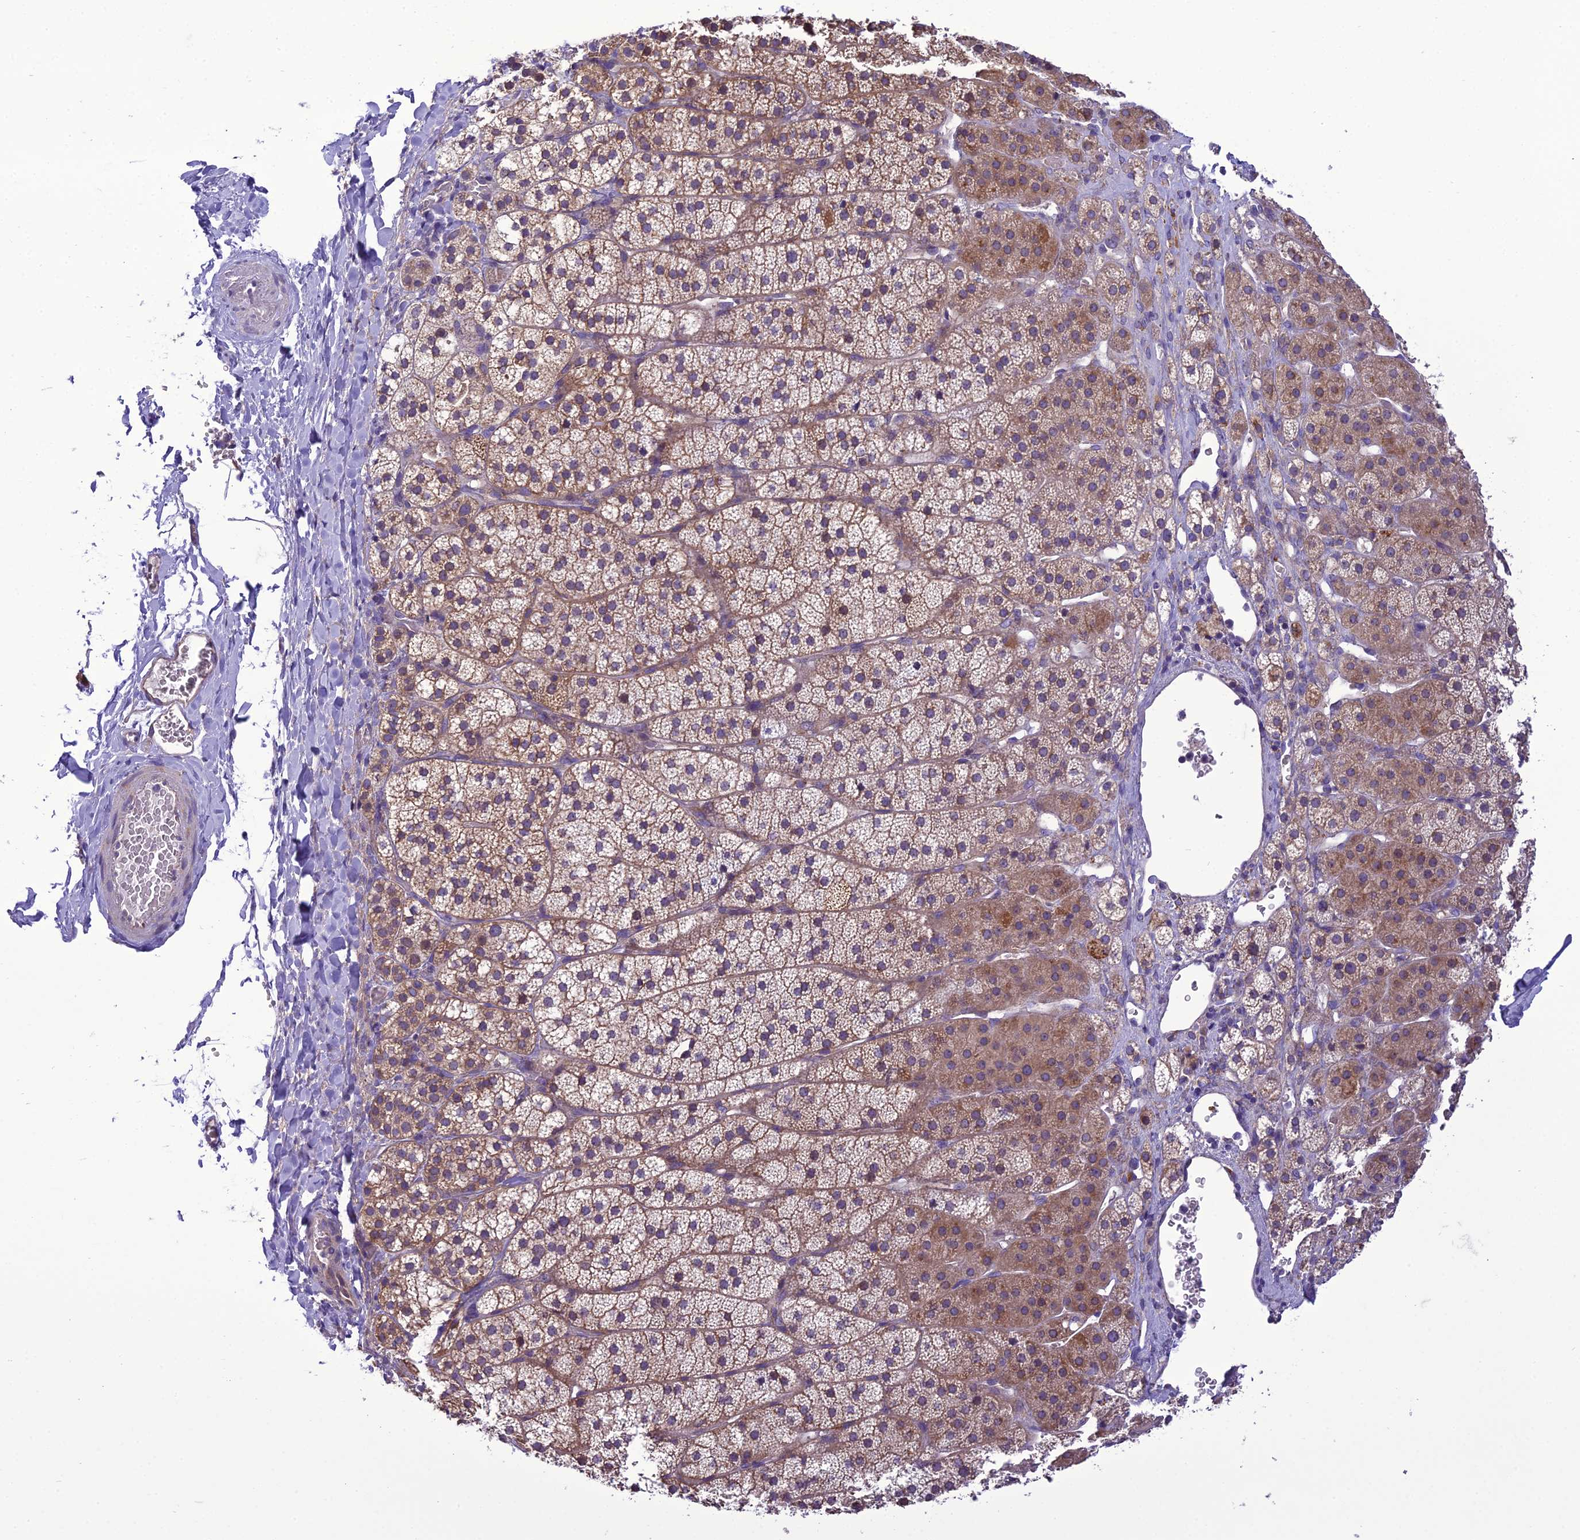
{"staining": {"intensity": "moderate", "quantity": ">75%", "location": "cytoplasmic/membranous"}, "tissue": "adrenal gland", "cell_type": "Glandular cells", "image_type": "normal", "snomed": [{"axis": "morphology", "description": "Normal tissue, NOS"}, {"axis": "topography", "description": "Adrenal gland"}], "caption": "A photomicrograph showing moderate cytoplasmic/membranous staining in approximately >75% of glandular cells in normal adrenal gland, as visualized by brown immunohistochemical staining.", "gene": "ENSG00000260272", "patient": {"sex": "female", "age": 44}}